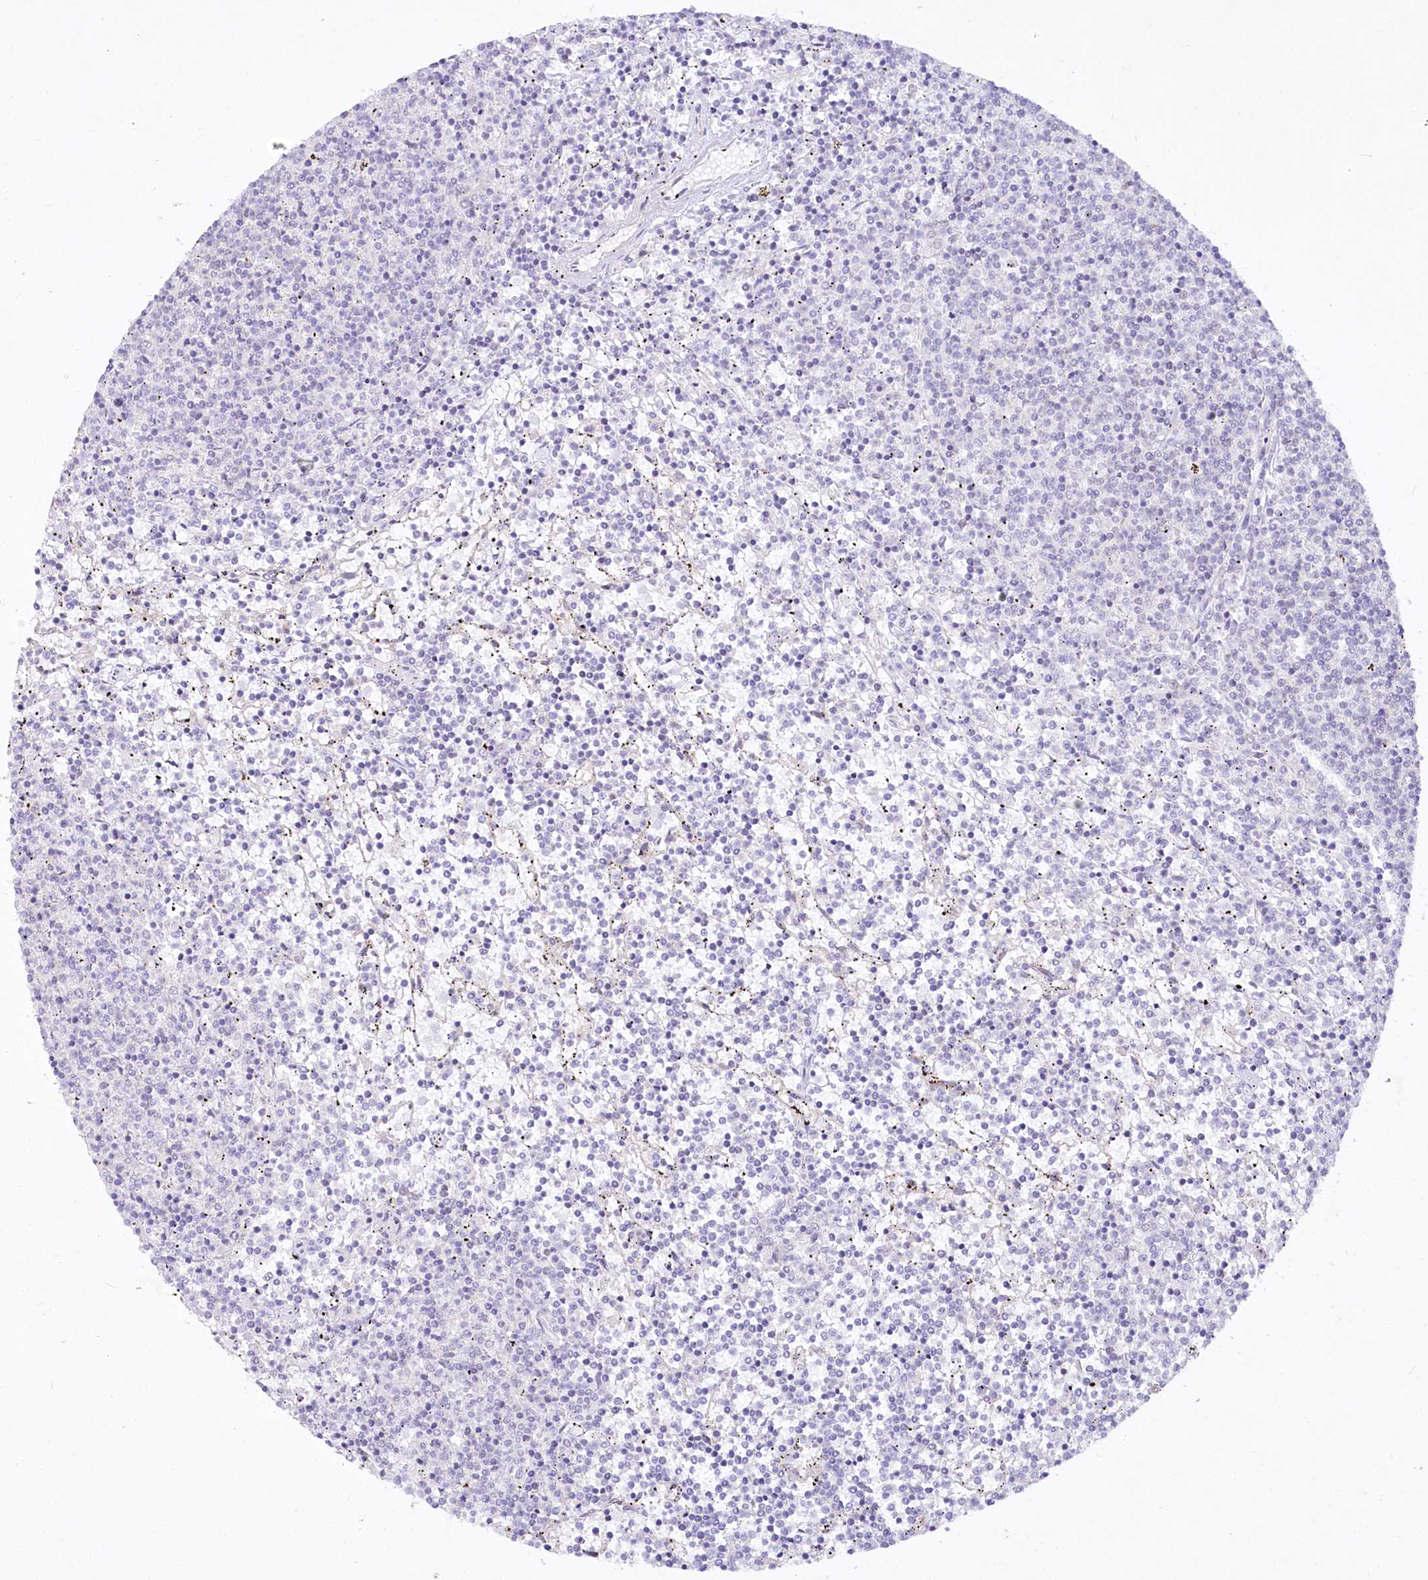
{"staining": {"intensity": "negative", "quantity": "none", "location": "none"}, "tissue": "lymphoma", "cell_type": "Tumor cells", "image_type": "cancer", "snomed": [{"axis": "morphology", "description": "Malignant lymphoma, non-Hodgkin's type, Low grade"}, {"axis": "topography", "description": "Spleen"}], "caption": "Tumor cells are negative for brown protein staining in low-grade malignant lymphoma, non-Hodgkin's type.", "gene": "EFHC2", "patient": {"sex": "female", "age": 50}}